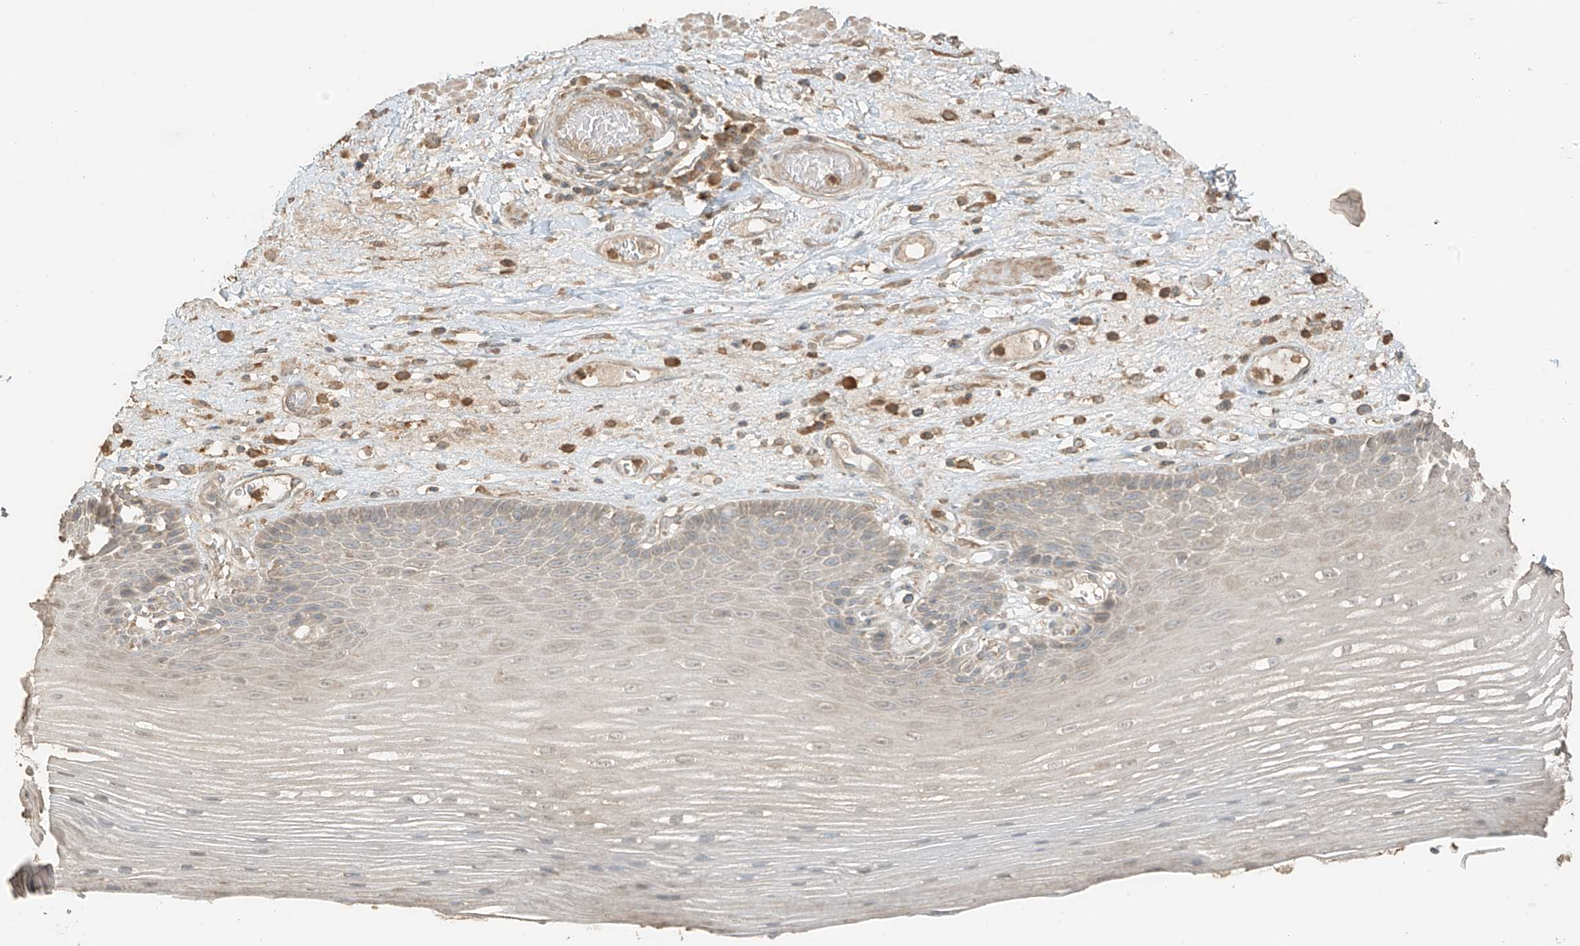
{"staining": {"intensity": "weak", "quantity": "25%-75%", "location": "cytoplasmic/membranous"}, "tissue": "esophagus", "cell_type": "Squamous epithelial cells", "image_type": "normal", "snomed": [{"axis": "morphology", "description": "Normal tissue, NOS"}, {"axis": "topography", "description": "Esophagus"}], "caption": "Unremarkable esophagus exhibits weak cytoplasmic/membranous expression in approximately 25%-75% of squamous epithelial cells, visualized by immunohistochemistry. The protein is shown in brown color, while the nuclei are stained blue.", "gene": "RFTN2", "patient": {"sex": "male", "age": 62}}